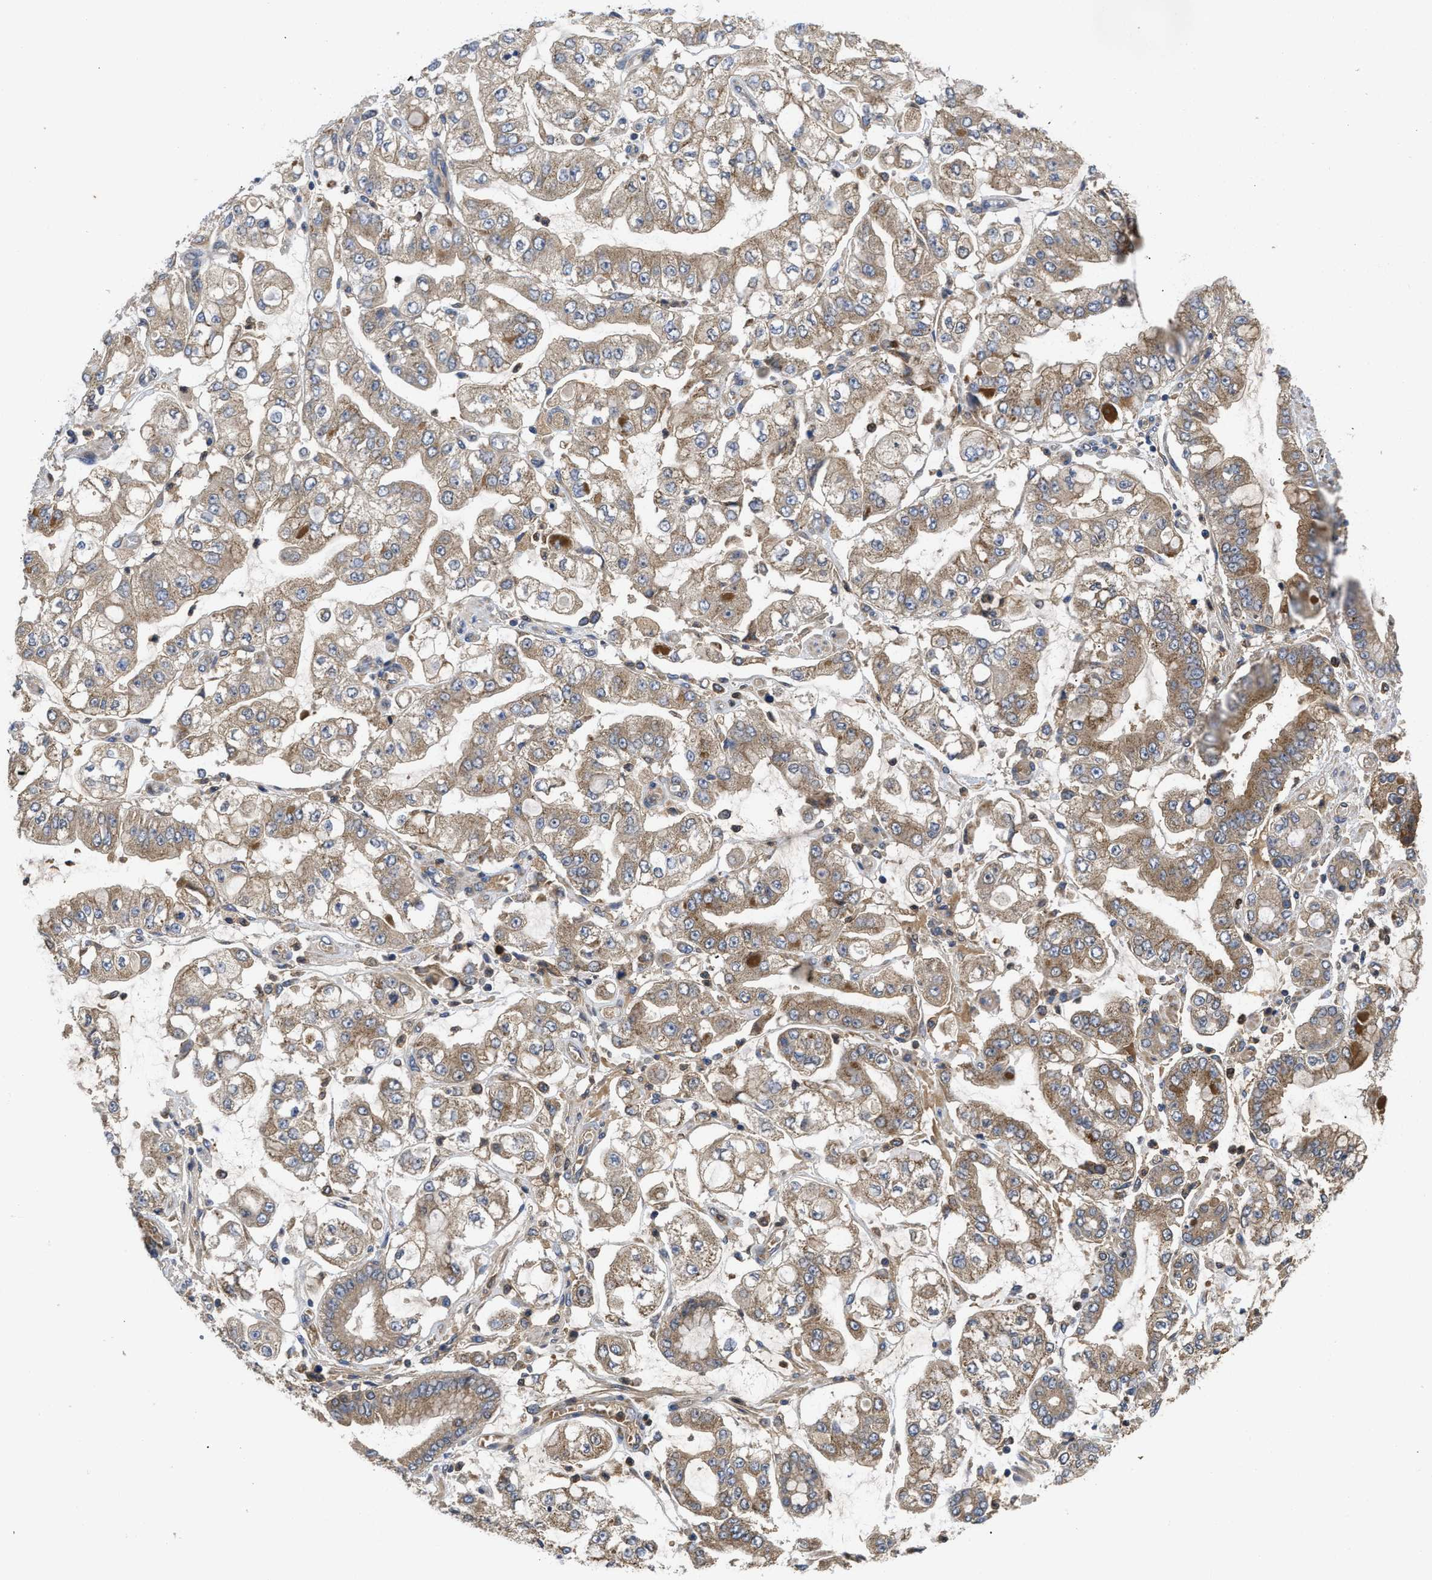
{"staining": {"intensity": "moderate", "quantity": ">75%", "location": "cytoplasmic/membranous"}, "tissue": "stomach cancer", "cell_type": "Tumor cells", "image_type": "cancer", "snomed": [{"axis": "morphology", "description": "Adenocarcinoma, NOS"}, {"axis": "topography", "description": "Stomach"}], "caption": "Human adenocarcinoma (stomach) stained for a protein (brown) exhibits moderate cytoplasmic/membranous positive positivity in about >75% of tumor cells.", "gene": "RNF216", "patient": {"sex": "male", "age": 76}}